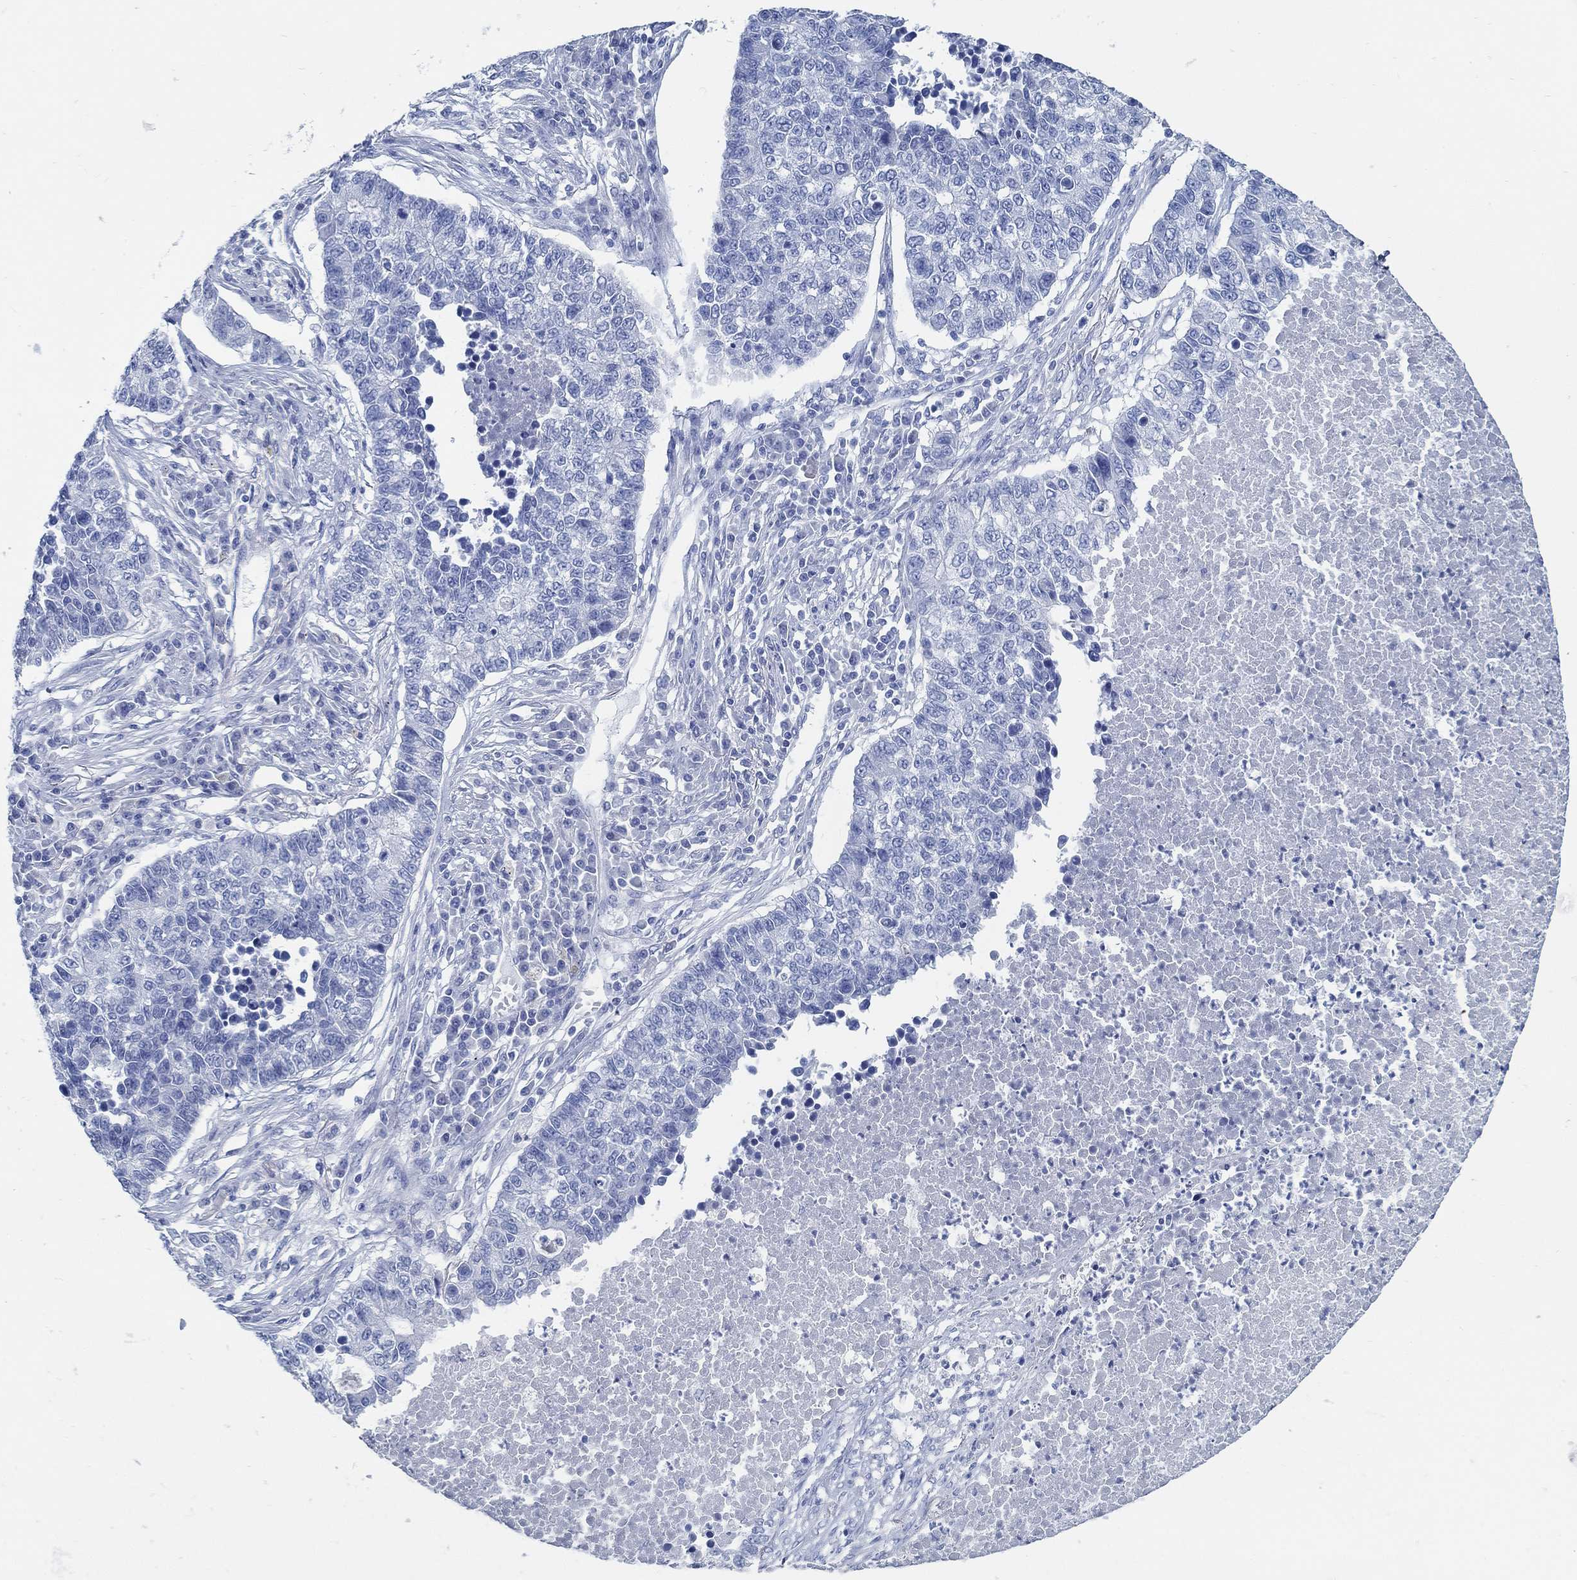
{"staining": {"intensity": "negative", "quantity": "none", "location": "none"}, "tissue": "lung cancer", "cell_type": "Tumor cells", "image_type": "cancer", "snomed": [{"axis": "morphology", "description": "Adenocarcinoma, NOS"}, {"axis": "topography", "description": "Lung"}], "caption": "An IHC photomicrograph of lung cancer is shown. There is no staining in tumor cells of lung cancer.", "gene": "SLC45A1", "patient": {"sex": "male", "age": 57}}